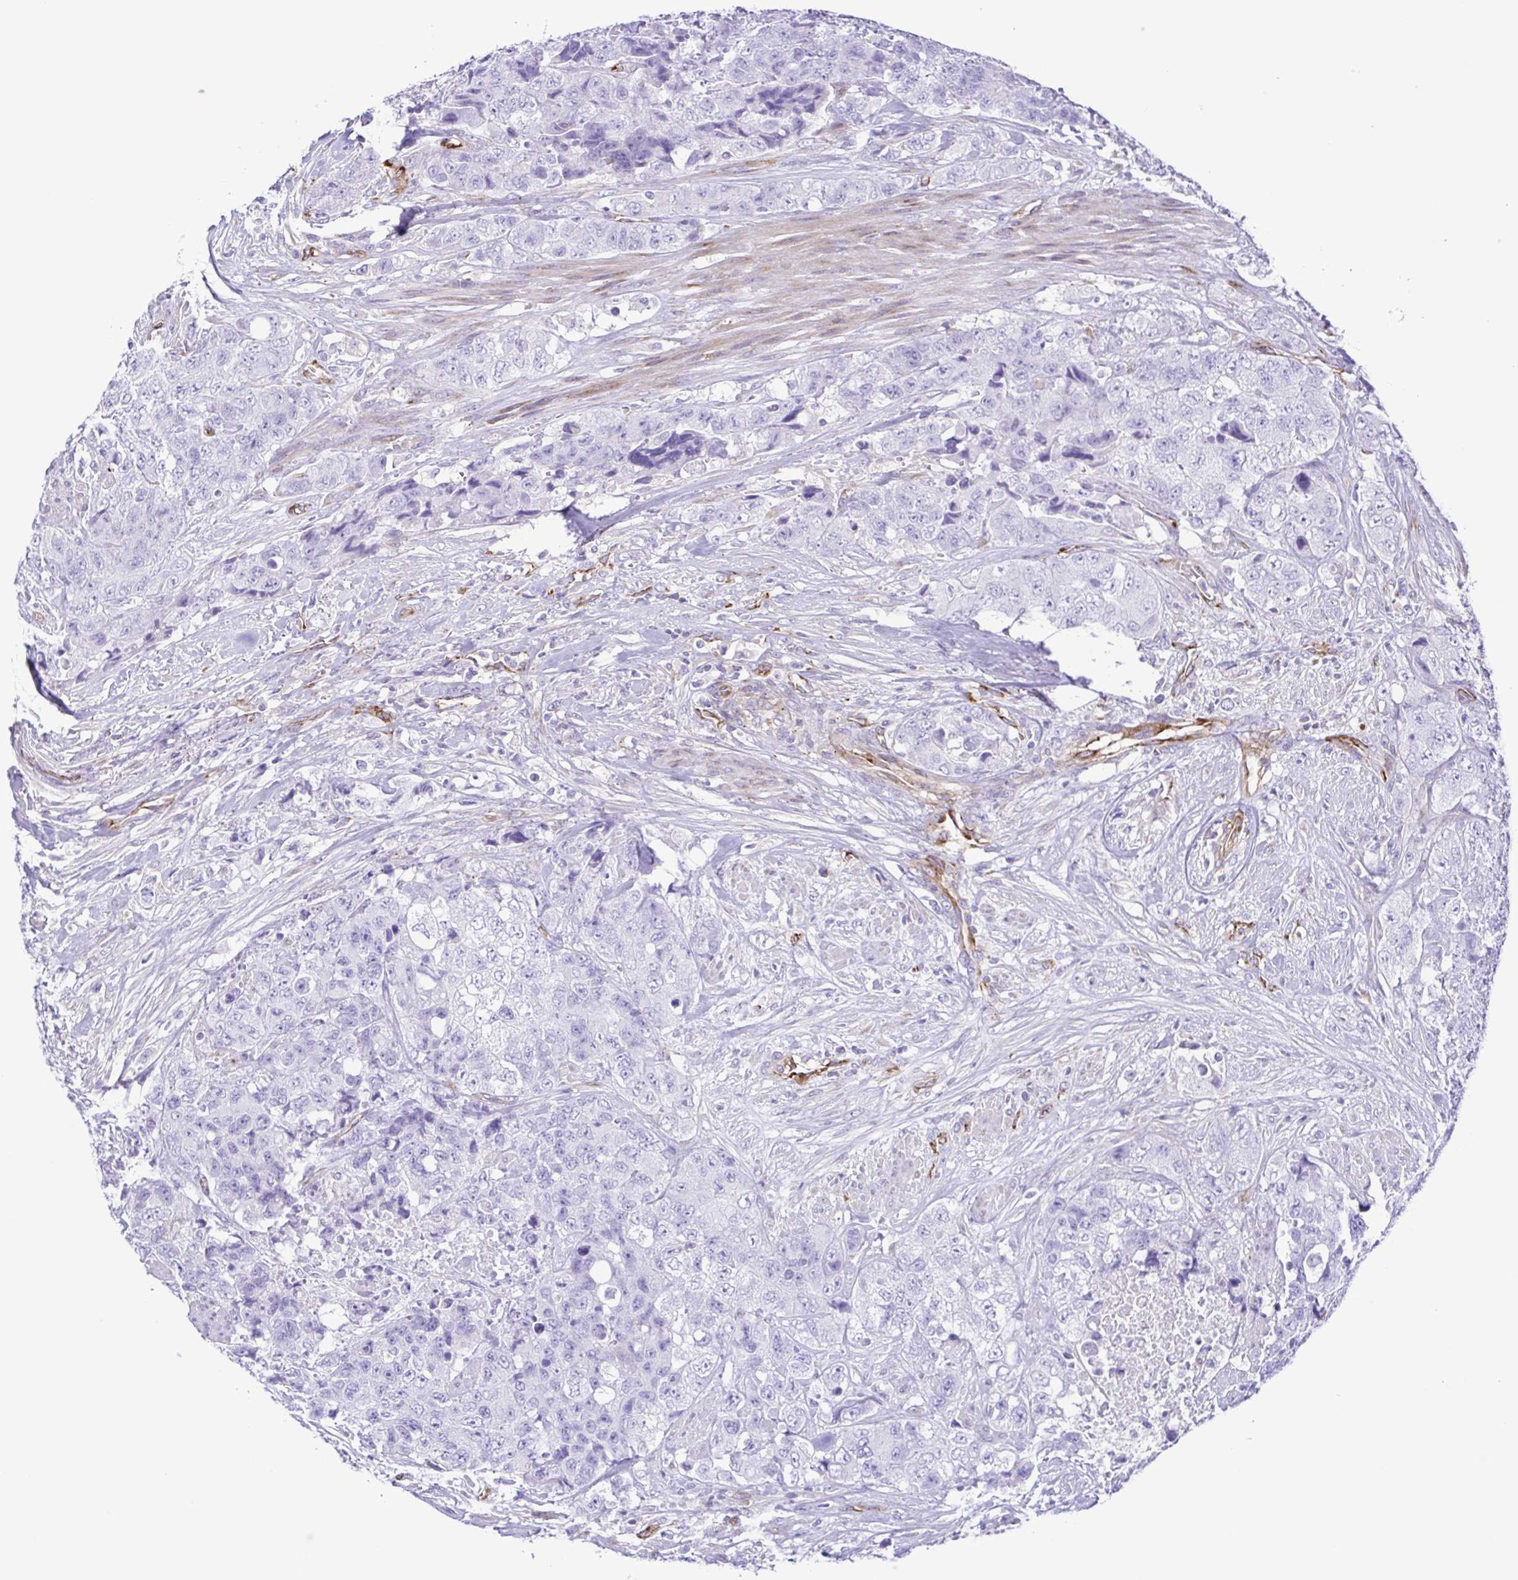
{"staining": {"intensity": "negative", "quantity": "none", "location": "none"}, "tissue": "urothelial cancer", "cell_type": "Tumor cells", "image_type": "cancer", "snomed": [{"axis": "morphology", "description": "Urothelial carcinoma, High grade"}, {"axis": "topography", "description": "Urinary bladder"}], "caption": "Immunohistochemistry of high-grade urothelial carcinoma exhibits no expression in tumor cells.", "gene": "FLT1", "patient": {"sex": "female", "age": 78}}